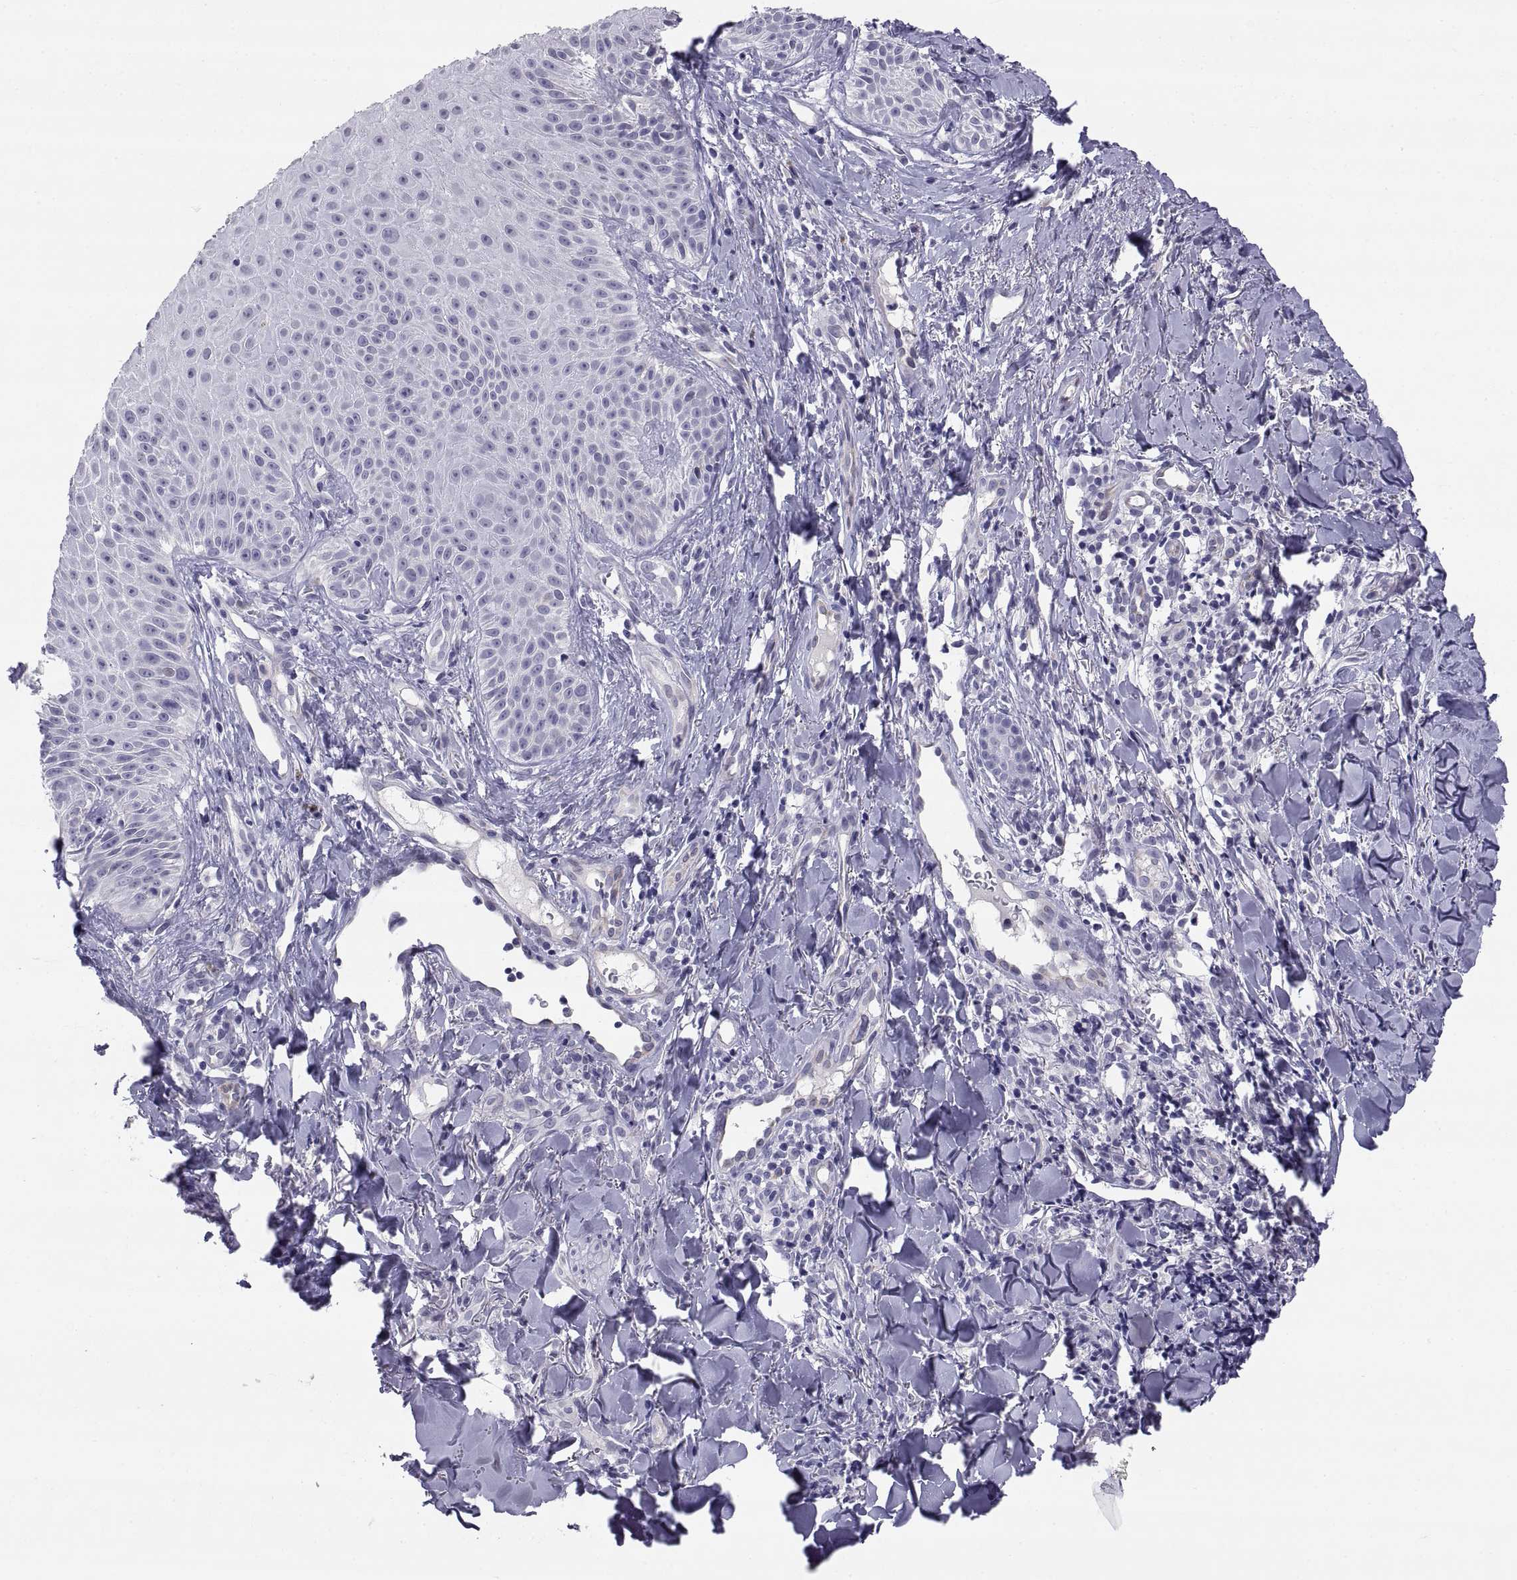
{"staining": {"intensity": "negative", "quantity": "none", "location": "none"}, "tissue": "melanoma", "cell_type": "Tumor cells", "image_type": "cancer", "snomed": [{"axis": "morphology", "description": "Malignant melanoma, NOS"}, {"axis": "topography", "description": "Skin"}], "caption": "A micrograph of human melanoma is negative for staining in tumor cells. Brightfield microscopy of immunohistochemistry stained with DAB (3,3'-diaminobenzidine) (brown) and hematoxylin (blue), captured at high magnification.", "gene": "TEX13A", "patient": {"sex": "male", "age": 67}}